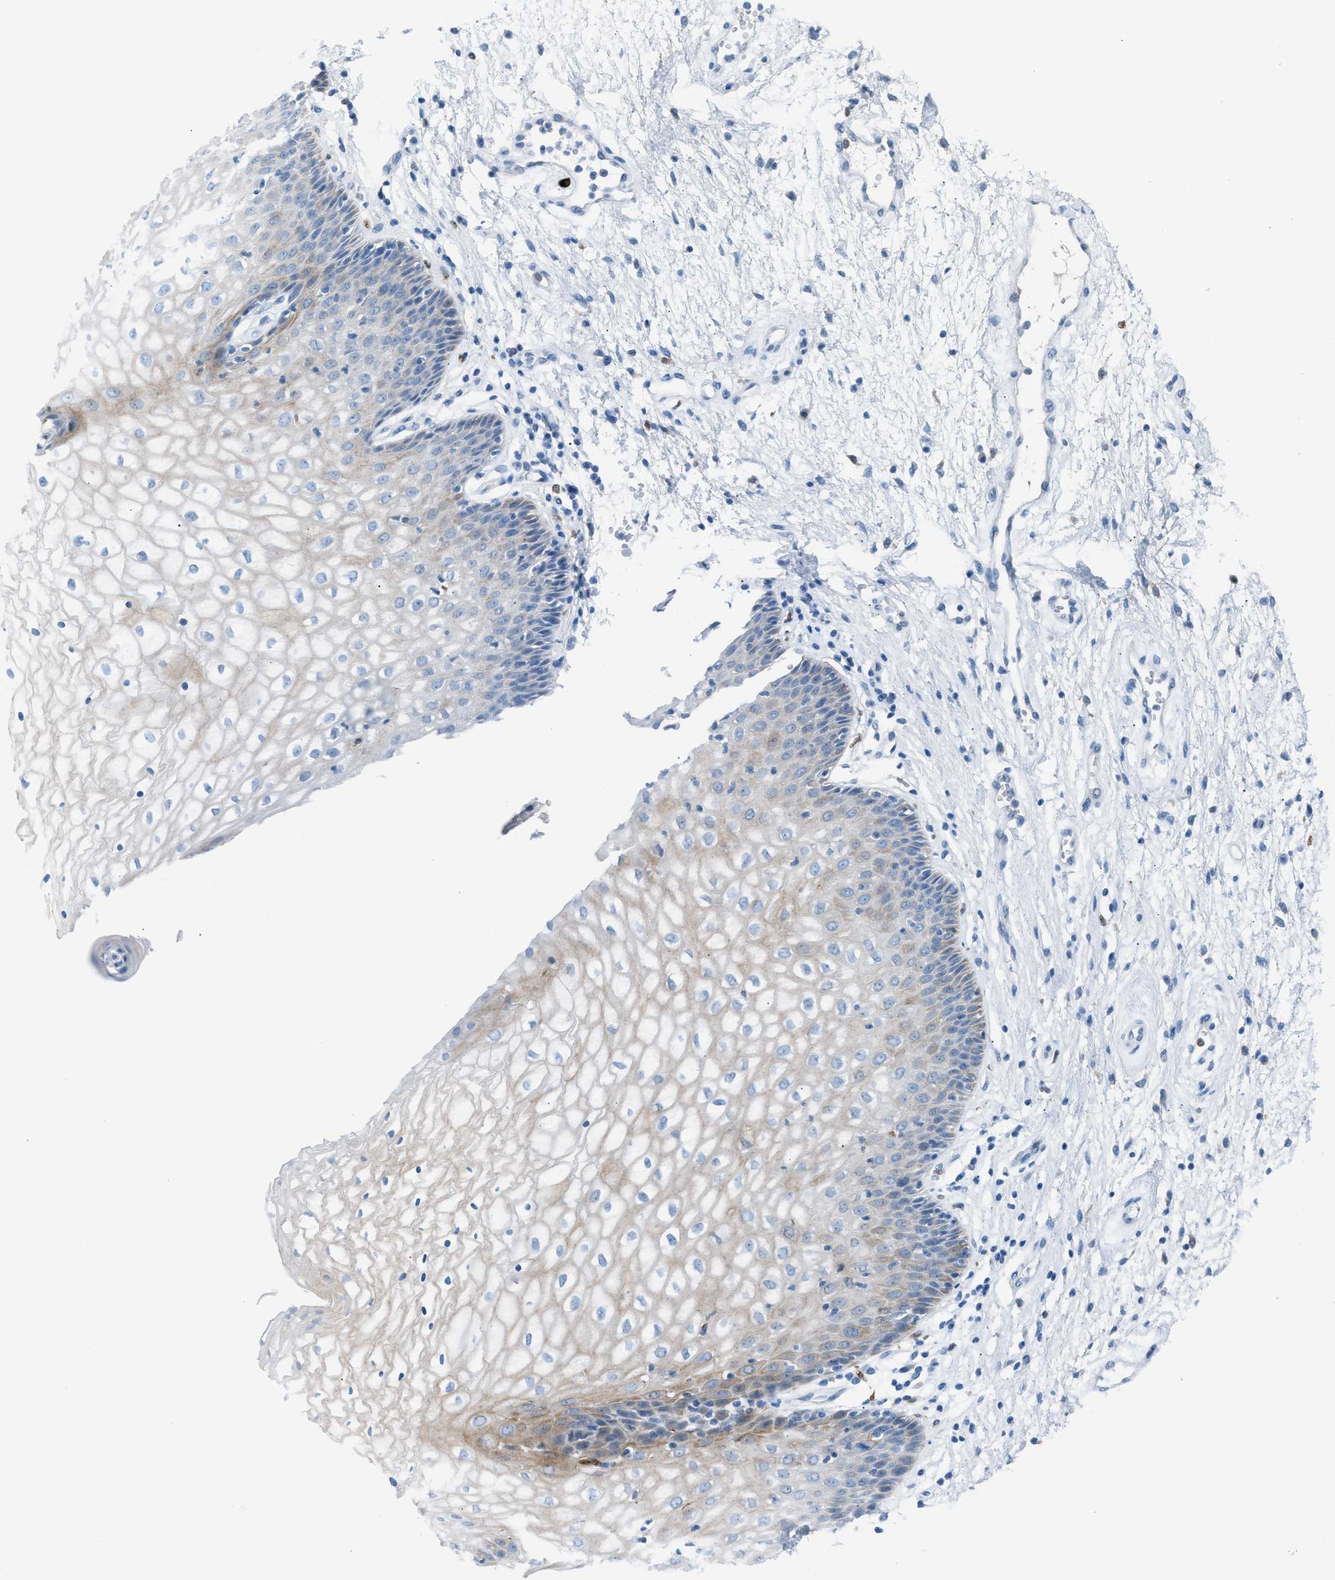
{"staining": {"intensity": "moderate", "quantity": "<25%", "location": "cytoplasmic/membranous"}, "tissue": "vagina", "cell_type": "Squamous epithelial cells", "image_type": "normal", "snomed": [{"axis": "morphology", "description": "Normal tissue, NOS"}, {"axis": "topography", "description": "Vagina"}], "caption": "The micrograph shows immunohistochemical staining of benign vagina. There is moderate cytoplasmic/membranous expression is identified in about <25% of squamous epithelial cells.", "gene": "CLEC10A", "patient": {"sex": "female", "age": 34}}